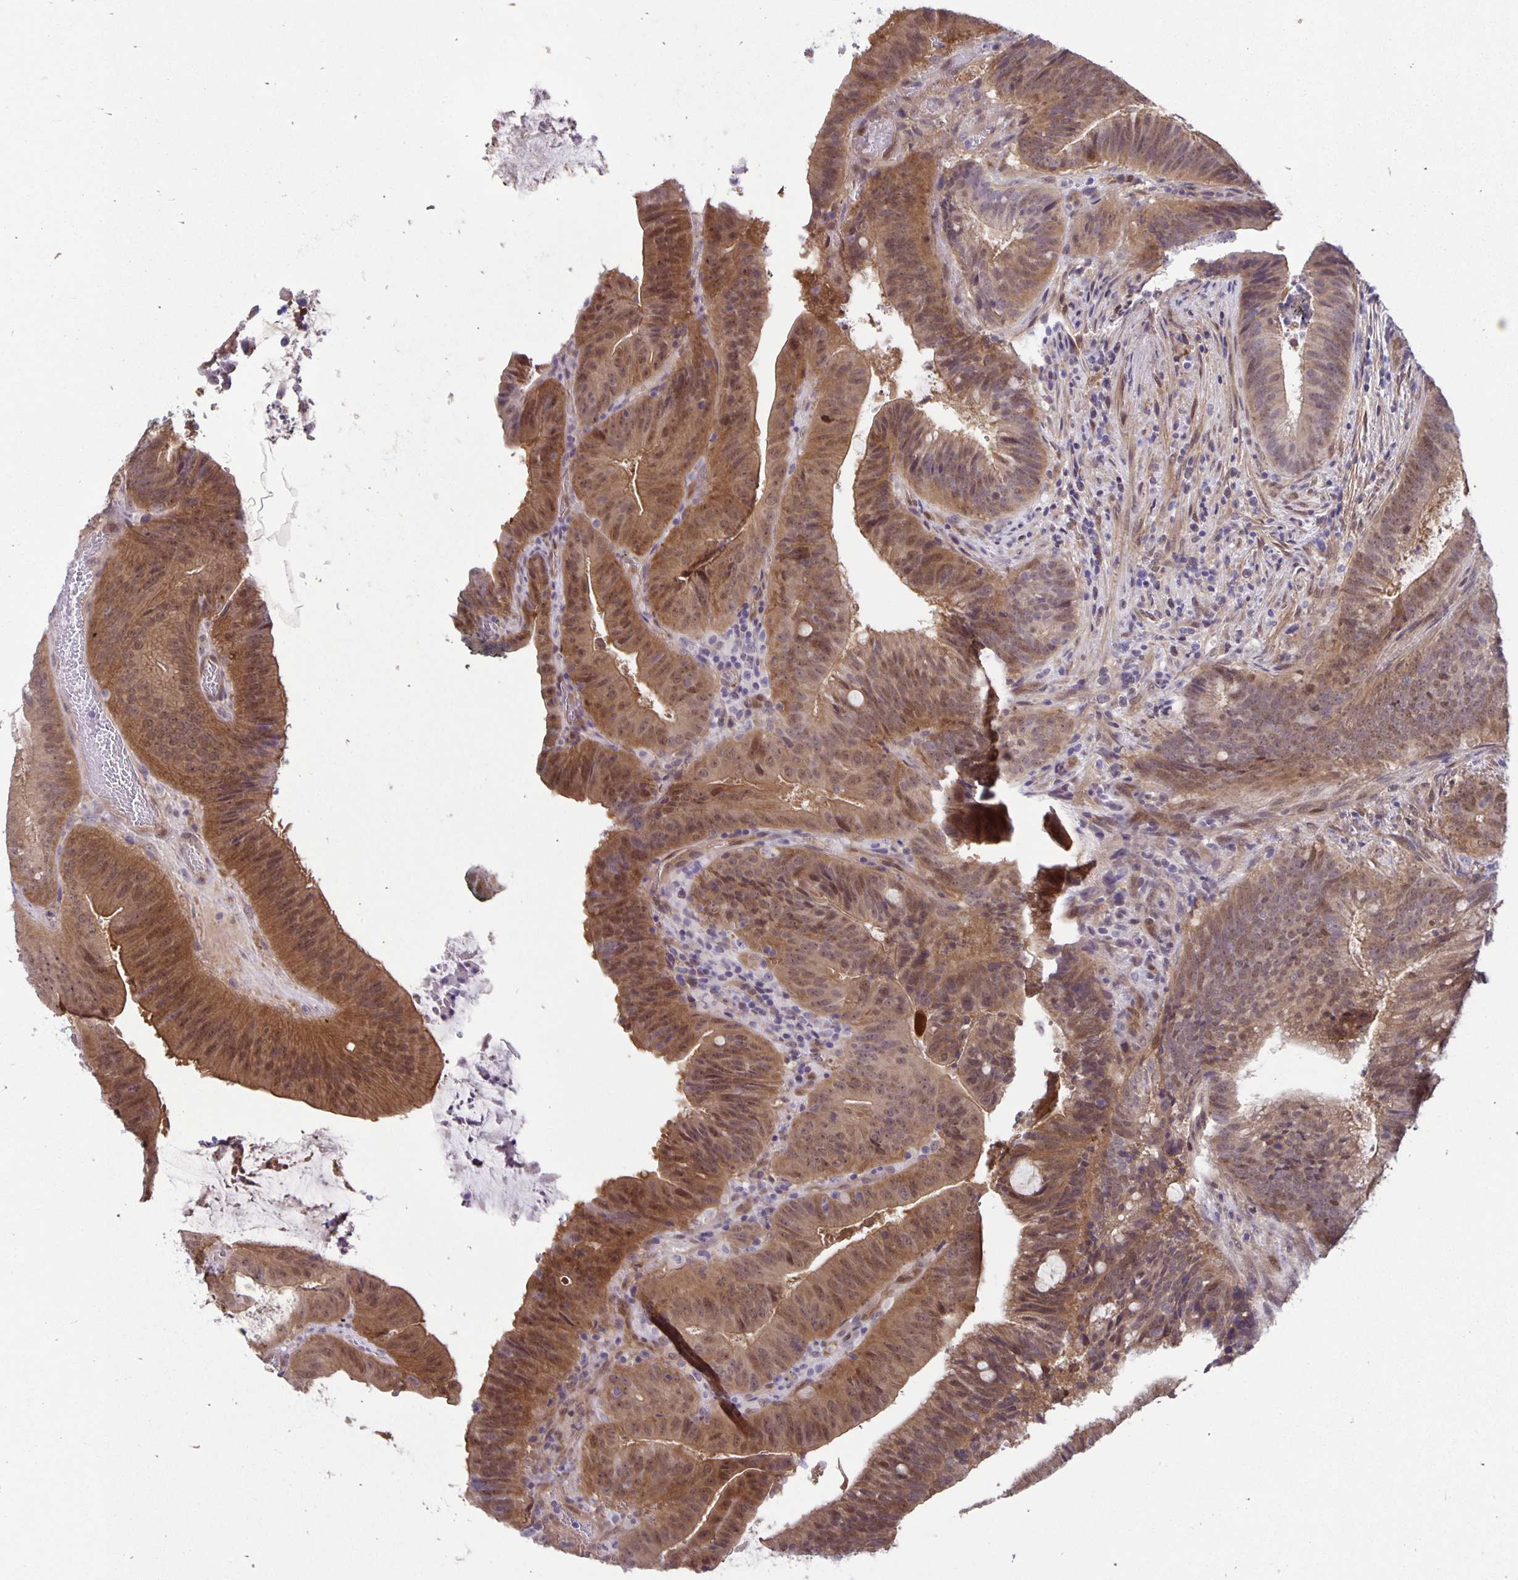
{"staining": {"intensity": "moderate", "quantity": "25%-75%", "location": "cytoplasmic/membranous"}, "tissue": "colorectal cancer", "cell_type": "Tumor cells", "image_type": "cancer", "snomed": [{"axis": "morphology", "description": "Adenocarcinoma, NOS"}, {"axis": "topography", "description": "Colon"}], "caption": "The micrograph reveals immunohistochemical staining of adenocarcinoma (colorectal). There is moderate cytoplasmic/membranous positivity is present in about 25%-75% of tumor cells. (Brightfield microscopy of DAB IHC at high magnification).", "gene": "TAX1BP3", "patient": {"sex": "female", "age": 43}}